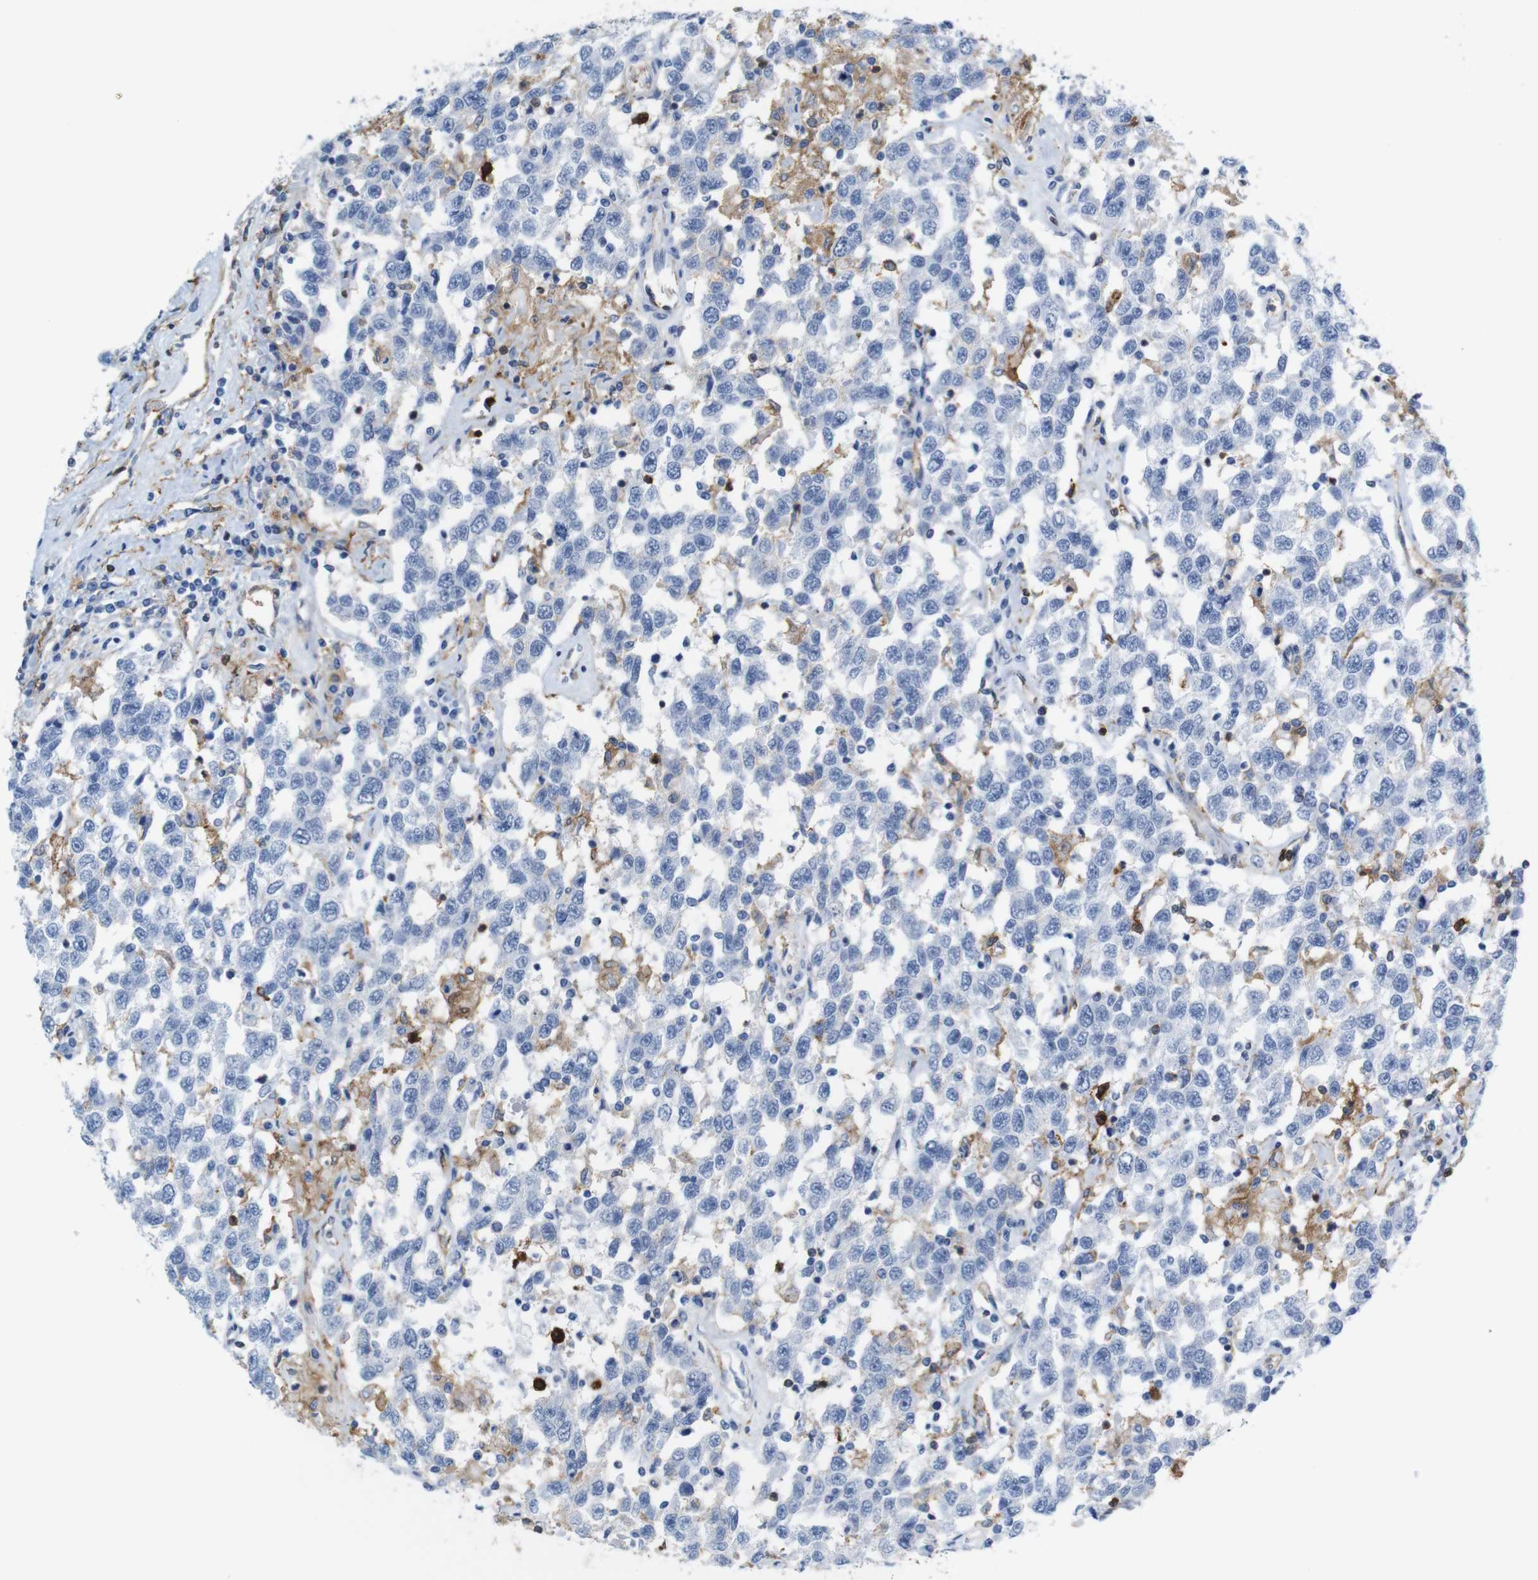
{"staining": {"intensity": "negative", "quantity": "none", "location": "none"}, "tissue": "testis cancer", "cell_type": "Tumor cells", "image_type": "cancer", "snomed": [{"axis": "morphology", "description": "Seminoma, NOS"}, {"axis": "topography", "description": "Testis"}], "caption": "The immunohistochemistry (IHC) image has no significant expression in tumor cells of testis cancer (seminoma) tissue.", "gene": "ANXA1", "patient": {"sex": "male", "age": 41}}